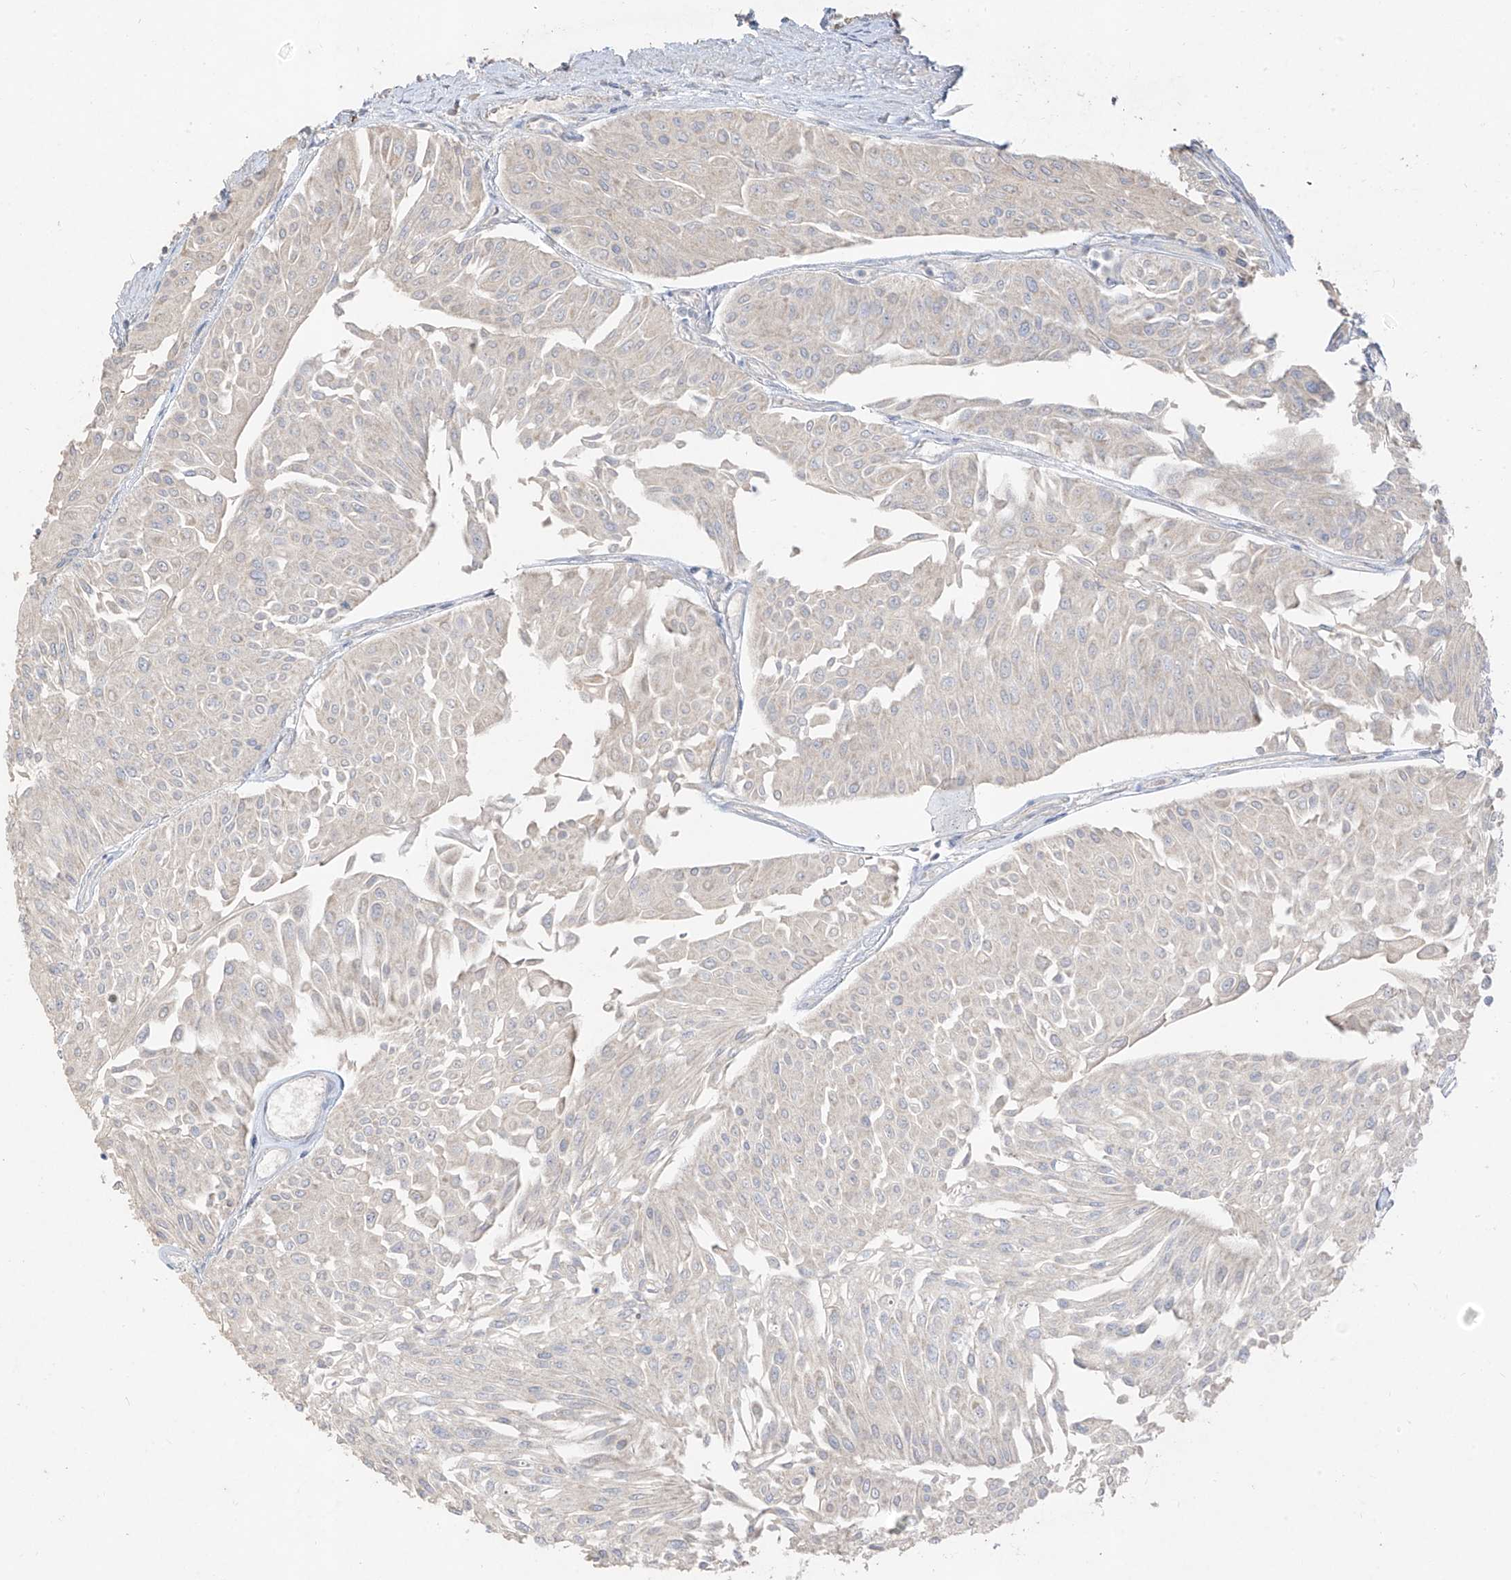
{"staining": {"intensity": "negative", "quantity": "none", "location": "none"}, "tissue": "urothelial cancer", "cell_type": "Tumor cells", "image_type": "cancer", "snomed": [{"axis": "morphology", "description": "Urothelial carcinoma, Low grade"}, {"axis": "topography", "description": "Urinary bladder"}], "caption": "The histopathology image shows no significant expression in tumor cells of low-grade urothelial carcinoma.", "gene": "ZZEF1", "patient": {"sex": "male", "age": 67}}